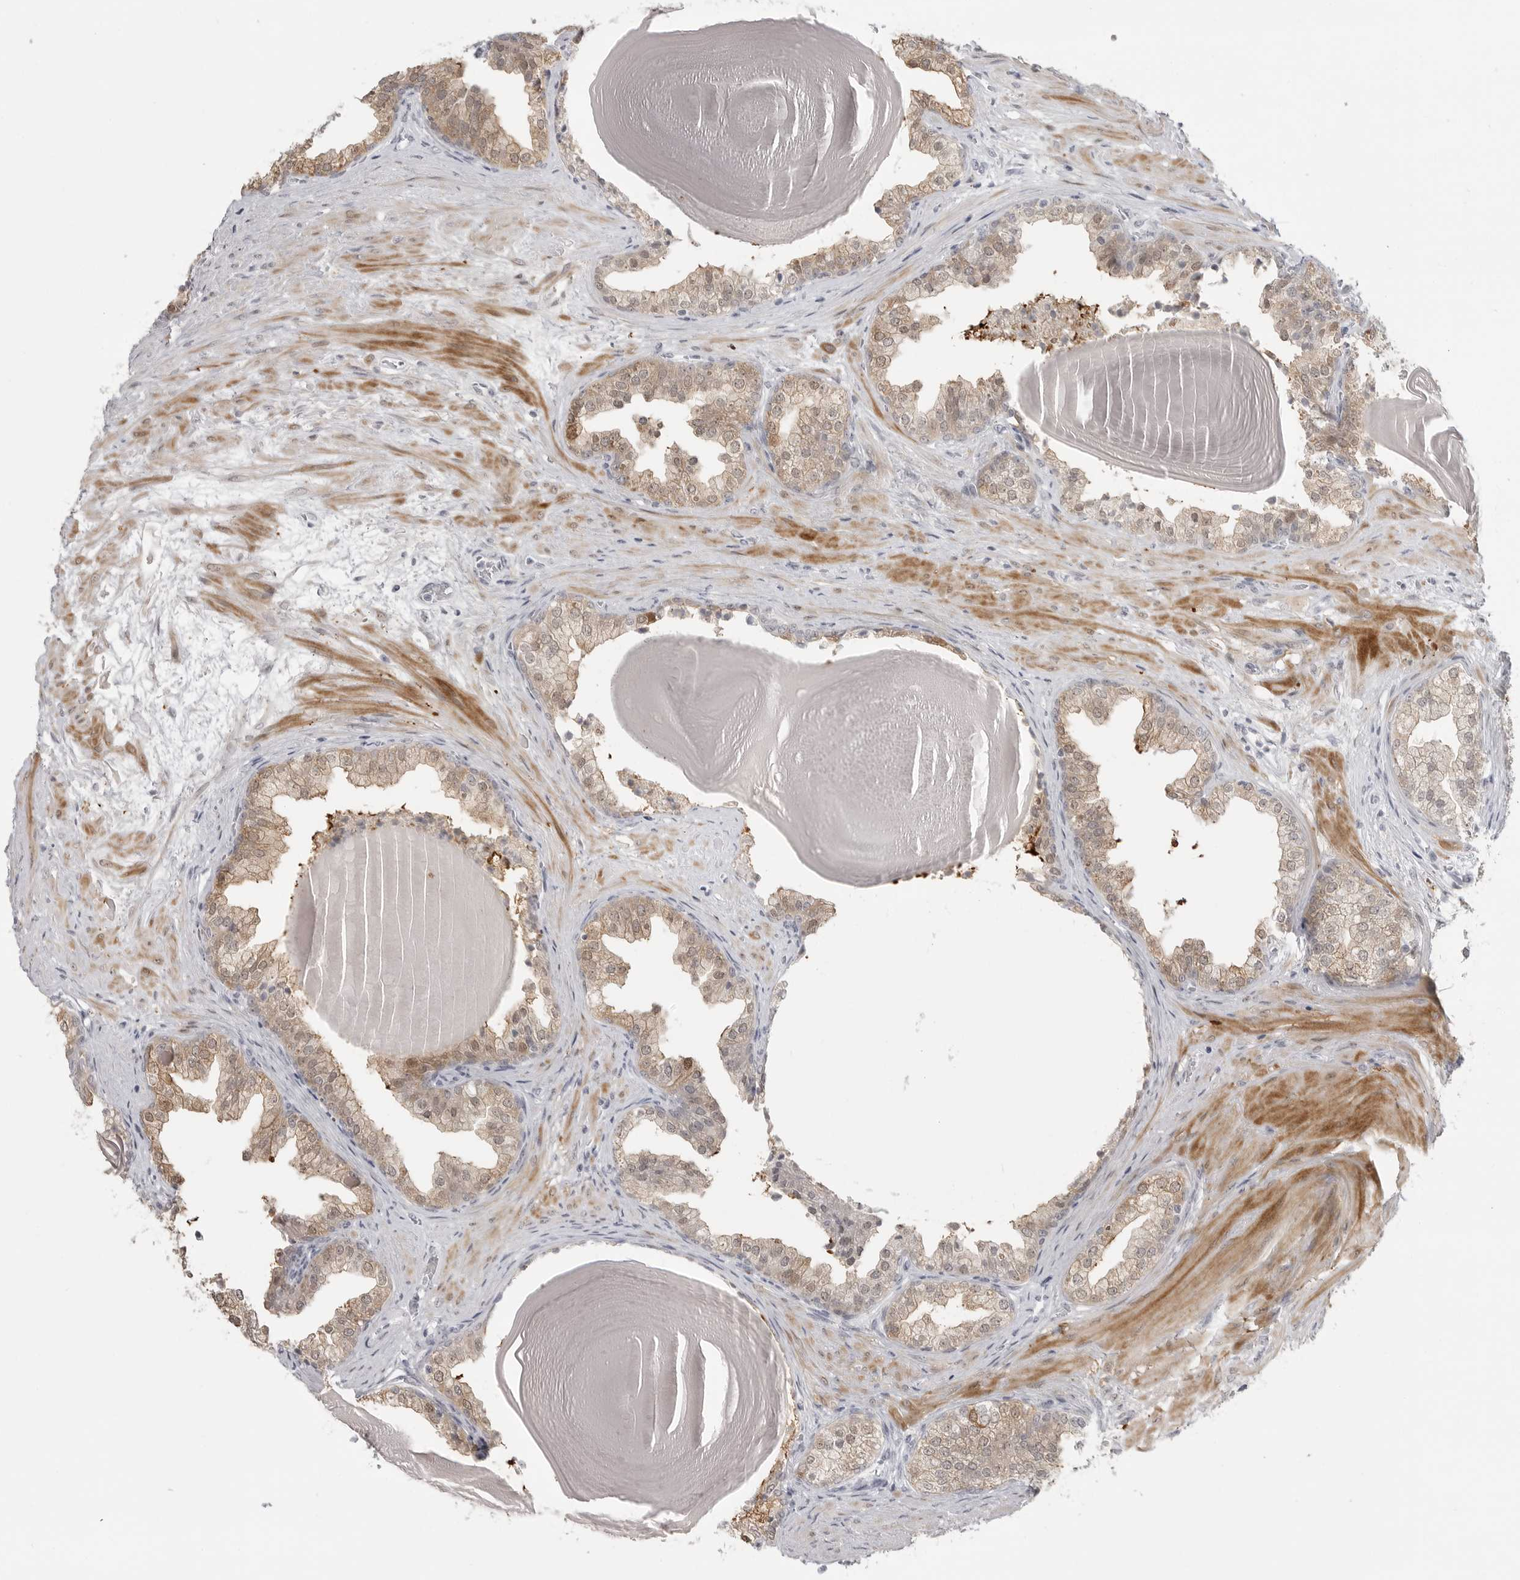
{"staining": {"intensity": "weak", "quantity": ">75%", "location": "cytoplasmic/membranous"}, "tissue": "prostate", "cell_type": "Glandular cells", "image_type": "normal", "snomed": [{"axis": "morphology", "description": "Normal tissue, NOS"}, {"axis": "topography", "description": "Prostate"}], "caption": "Brown immunohistochemical staining in unremarkable prostate demonstrates weak cytoplasmic/membranous expression in approximately >75% of glandular cells.", "gene": "TCTN3", "patient": {"sex": "male", "age": 48}}